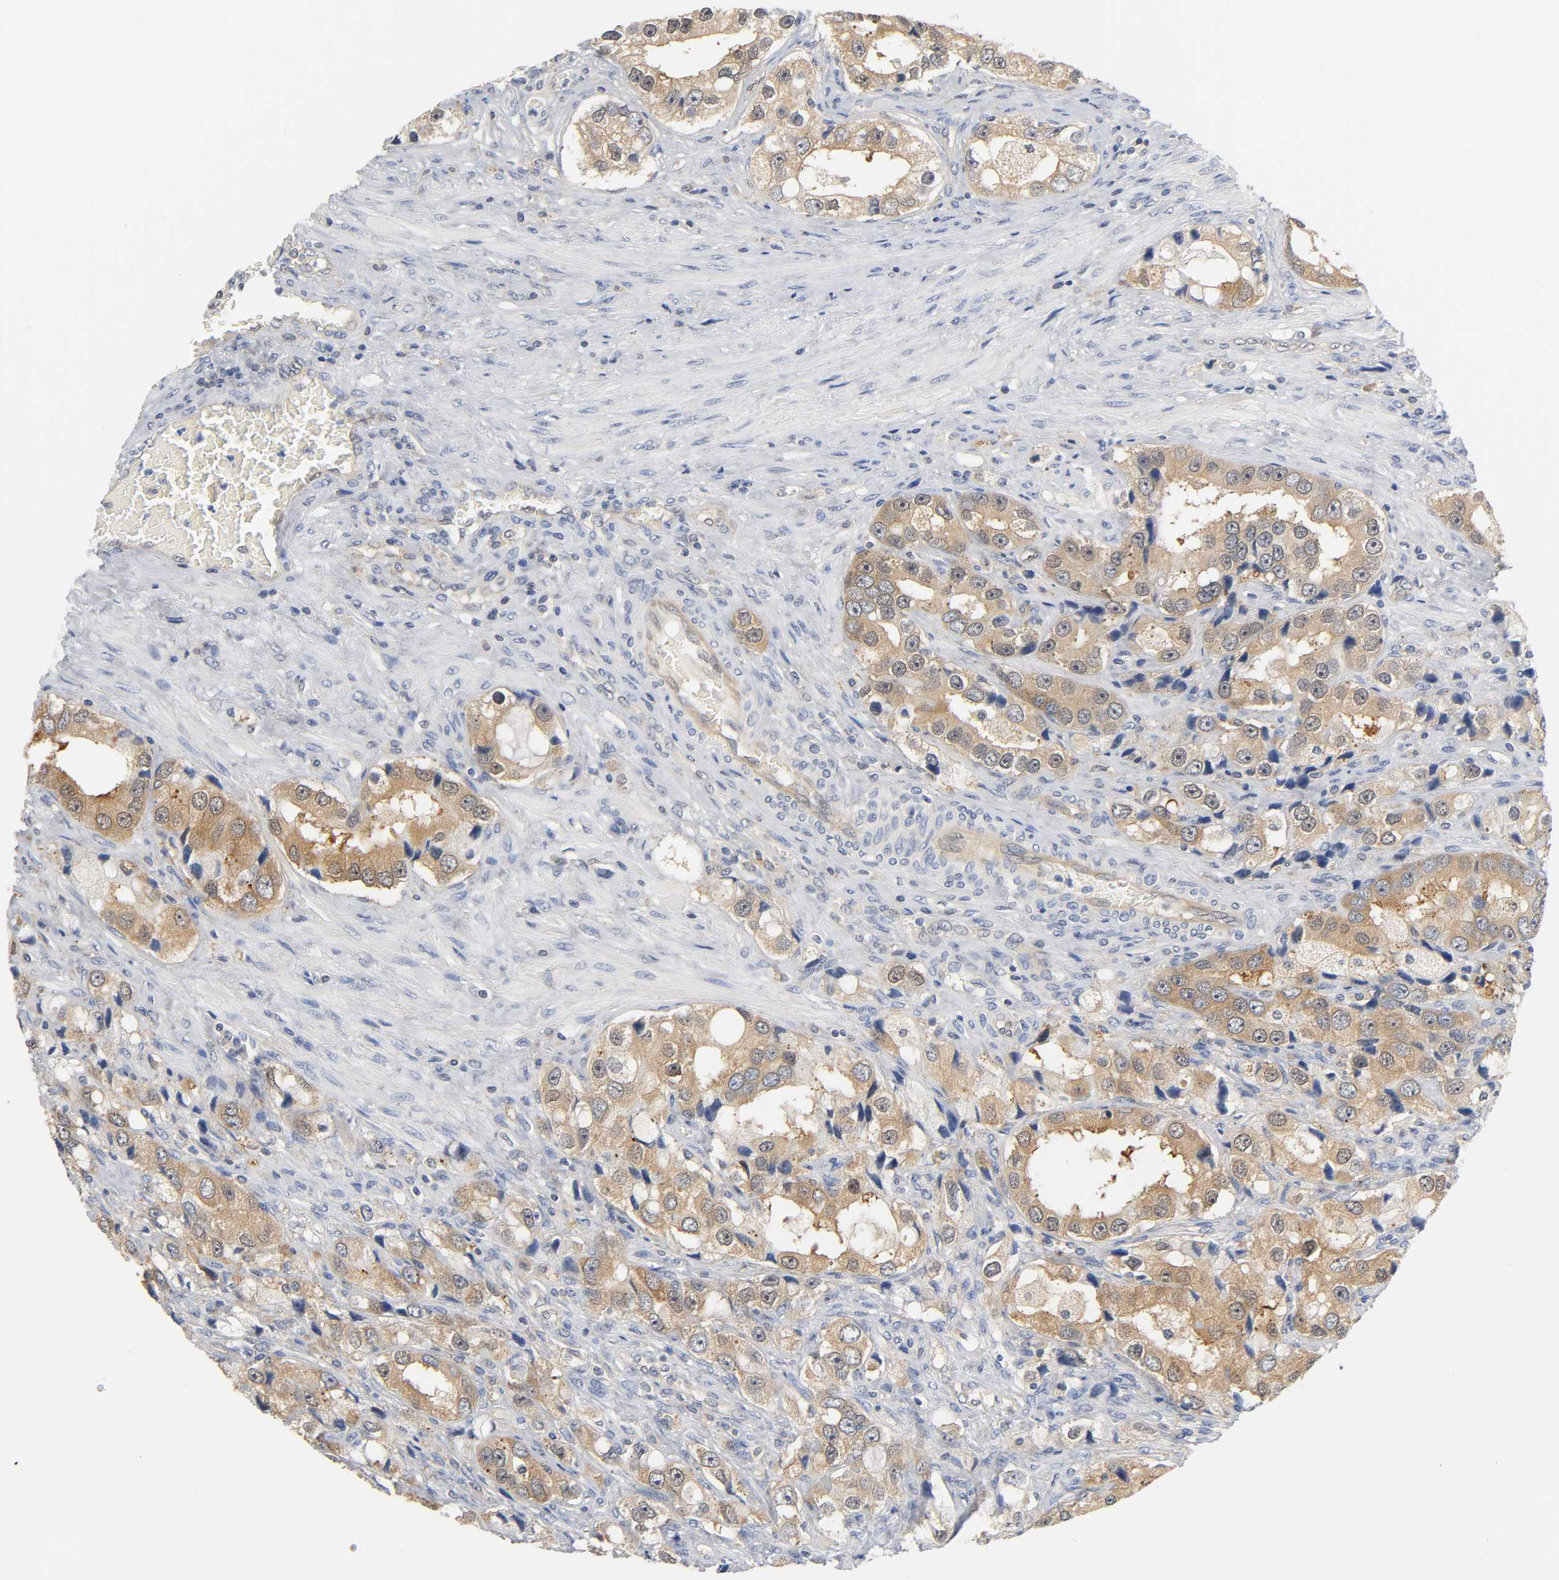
{"staining": {"intensity": "moderate", "quantity": ">75%", "location": "cytoplasmic/membranous"}, "tissue": "prostate cancer", "cell_type": "Tumor cells", "image_type": "cancer", "snomed": [{"axis": "morphology", "description": "Adenocarcinoma, High grade"}, {"axis": "topography", "description": "Prostate"}], "caption": "Immunohistochemical staining of human prostate cancer shows moderate cytoplasmic/membranous protein expression in about >75% of tumor cells. Ihc stains the protein in brown and the nuclei are stained blue.", "gene": "FYN", "patient": {"sex": "male", "age": 63}}